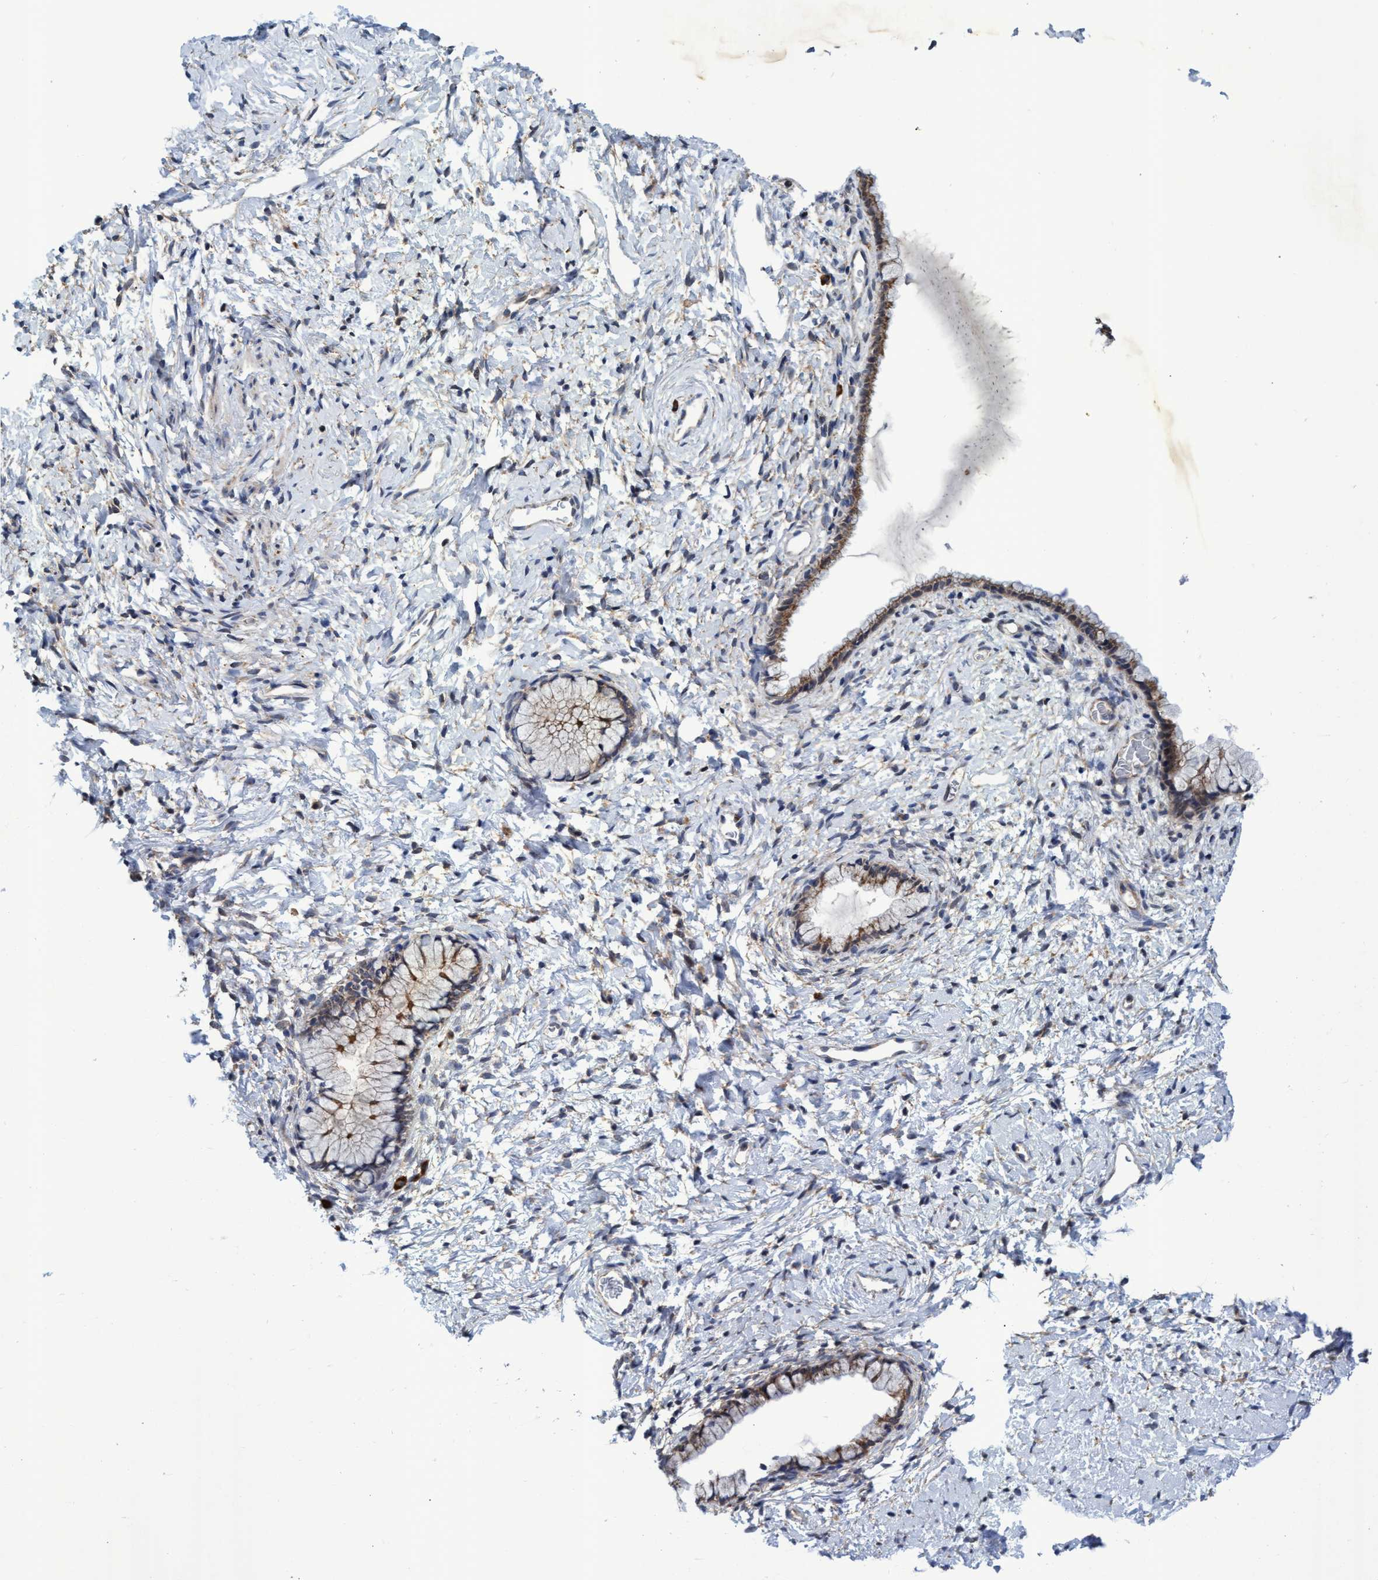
{"staining": {"intensity": "moderate", "quantity": "25%-75%", "location": "cytoplasmic/membranous"}, "tissue": "cervix", "cell_type": "Glandular cells", "image_type": "normal", "snomed": [{"axis": "morphology", "description": "Normal tissue, NOS"}, {"axis": "topography", "description": "Cervix"}], "caption": "High-magnification brightfield microscopy of benign cervix stained with DAB (3,3'-diaminobenzidine) (brown) and counterstained with hematoxylin (blue). glandular cells exhibit moderate cytoplasmic/membranous staining is identified in about25%-75% of cells.", "gene": "NAT16", "patient": {"sex": "female", "age": 72}}